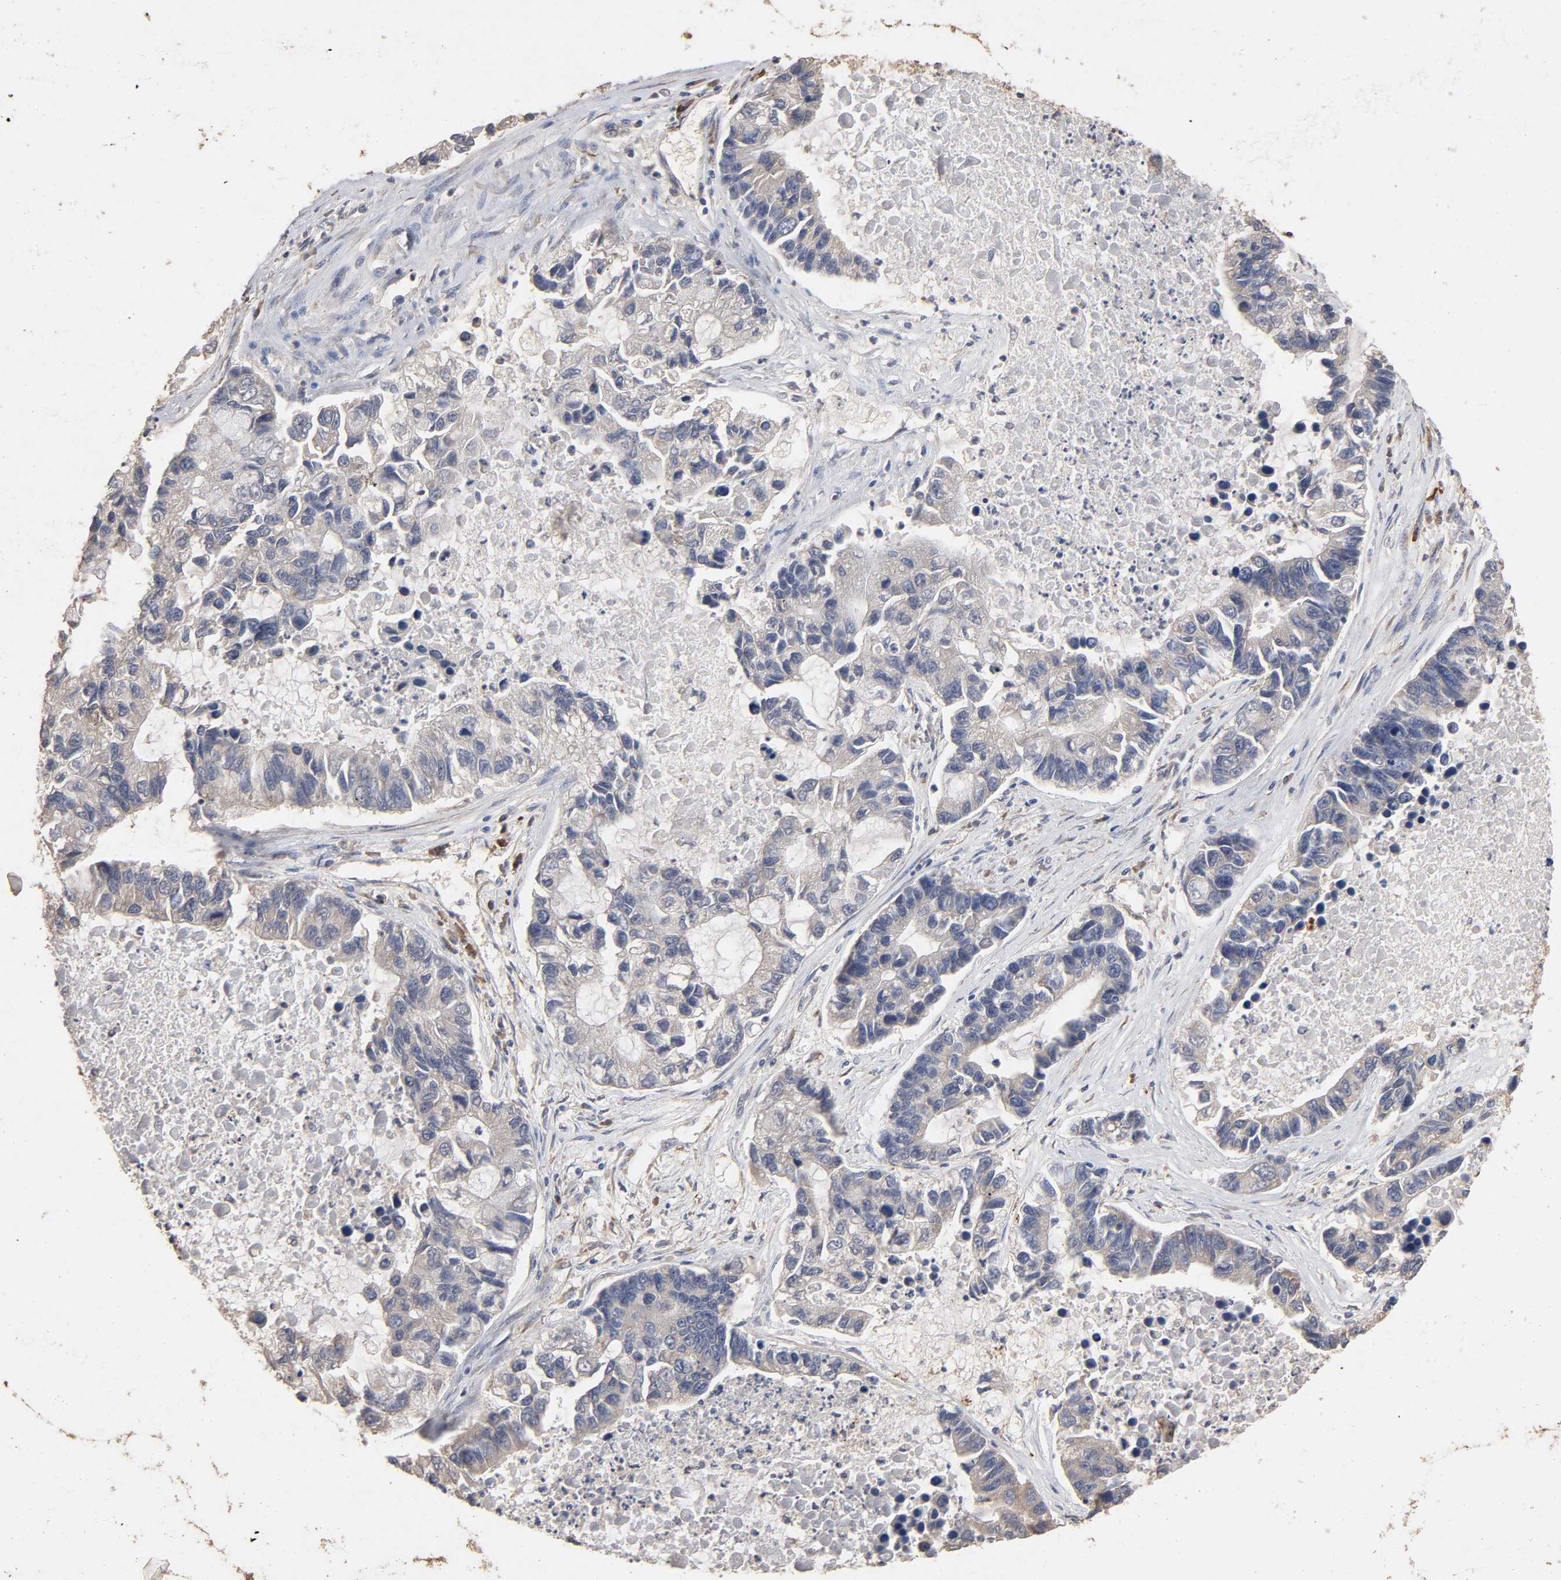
{"staining": {"intensity": "weak", "quantity": "25%-75%", "location": "cytoplasmic/membranous"}, "tissue": "lung cancer", "cell_type": "Tumor cells", "image_type": "cancer", "snomed": [{"axis": "morphology", "description": "Adenocarcinoma, NOS"}, {"axis": "topography", "description": "Lung"}], "caption": "Lung cancer stained with DAB IHC displays low levels of weak cytoplasmic/membranous expression in about 25%-75% of tumor cells.", "gene": "EIF4G2", "patient": {"sex": "female", "age": 51}}